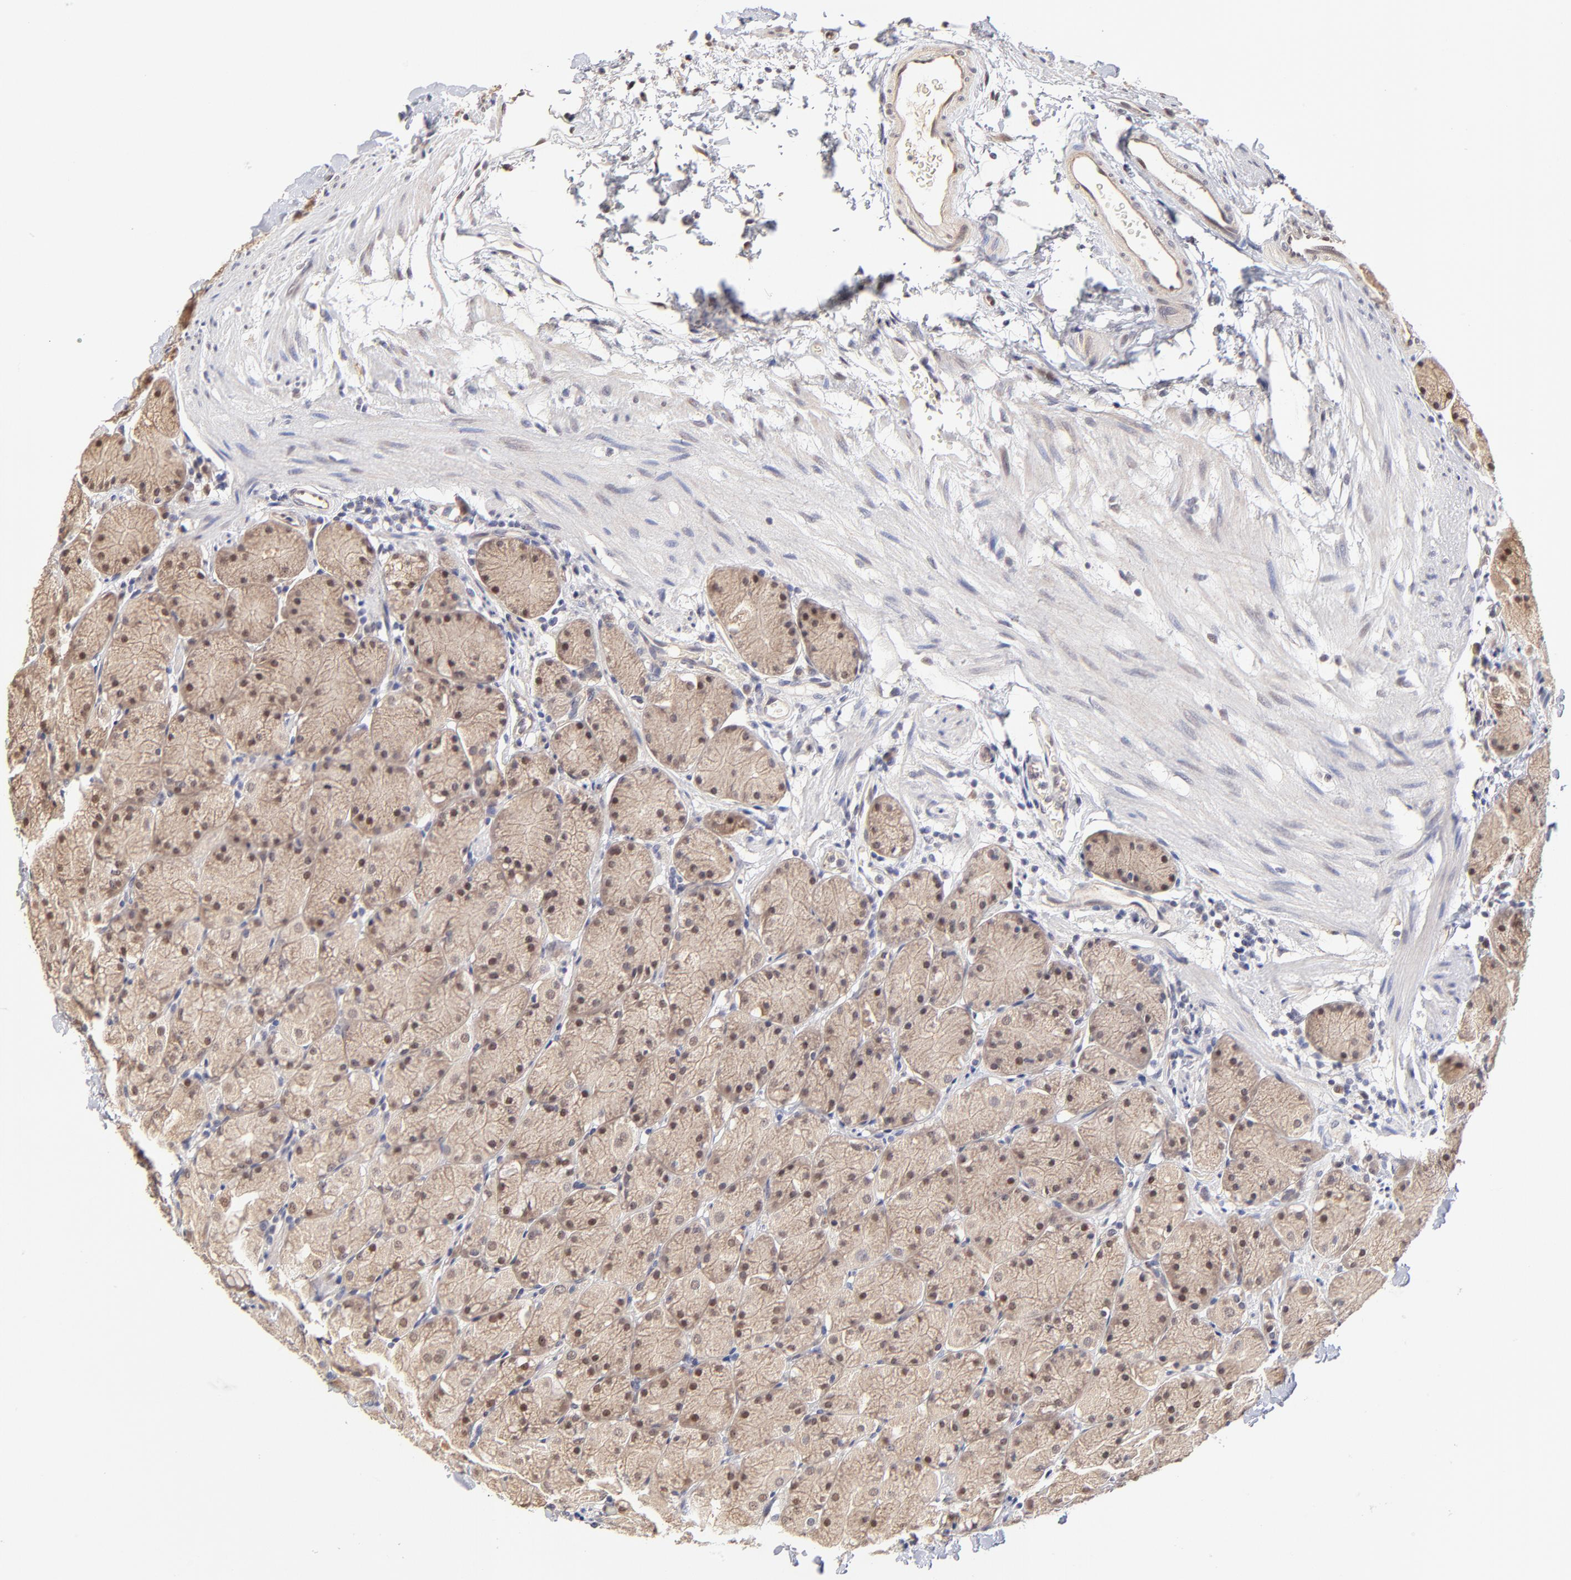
{"staining": {"intensity": "moderate", "quantity": ">75%", "location": "cytoplasmic/membranous"}, "tissue": "stomach", "cell_type": "Glandular cells", "image_type": "normal", "snomed": [{"axis": "morphology", "description": "Normal tissue, NOS"}, {"axis": "topography", "description": "Stomach, upper"}, {"axis": "topography", "description": "Stomach"}], "caption": "A brown stain labels moderate cytoplasmic/membranous expression of a protein in glandular cells of normal human stomach.", "gene": "ZNF10", "patient": {"sex": "male", "age": 76}}